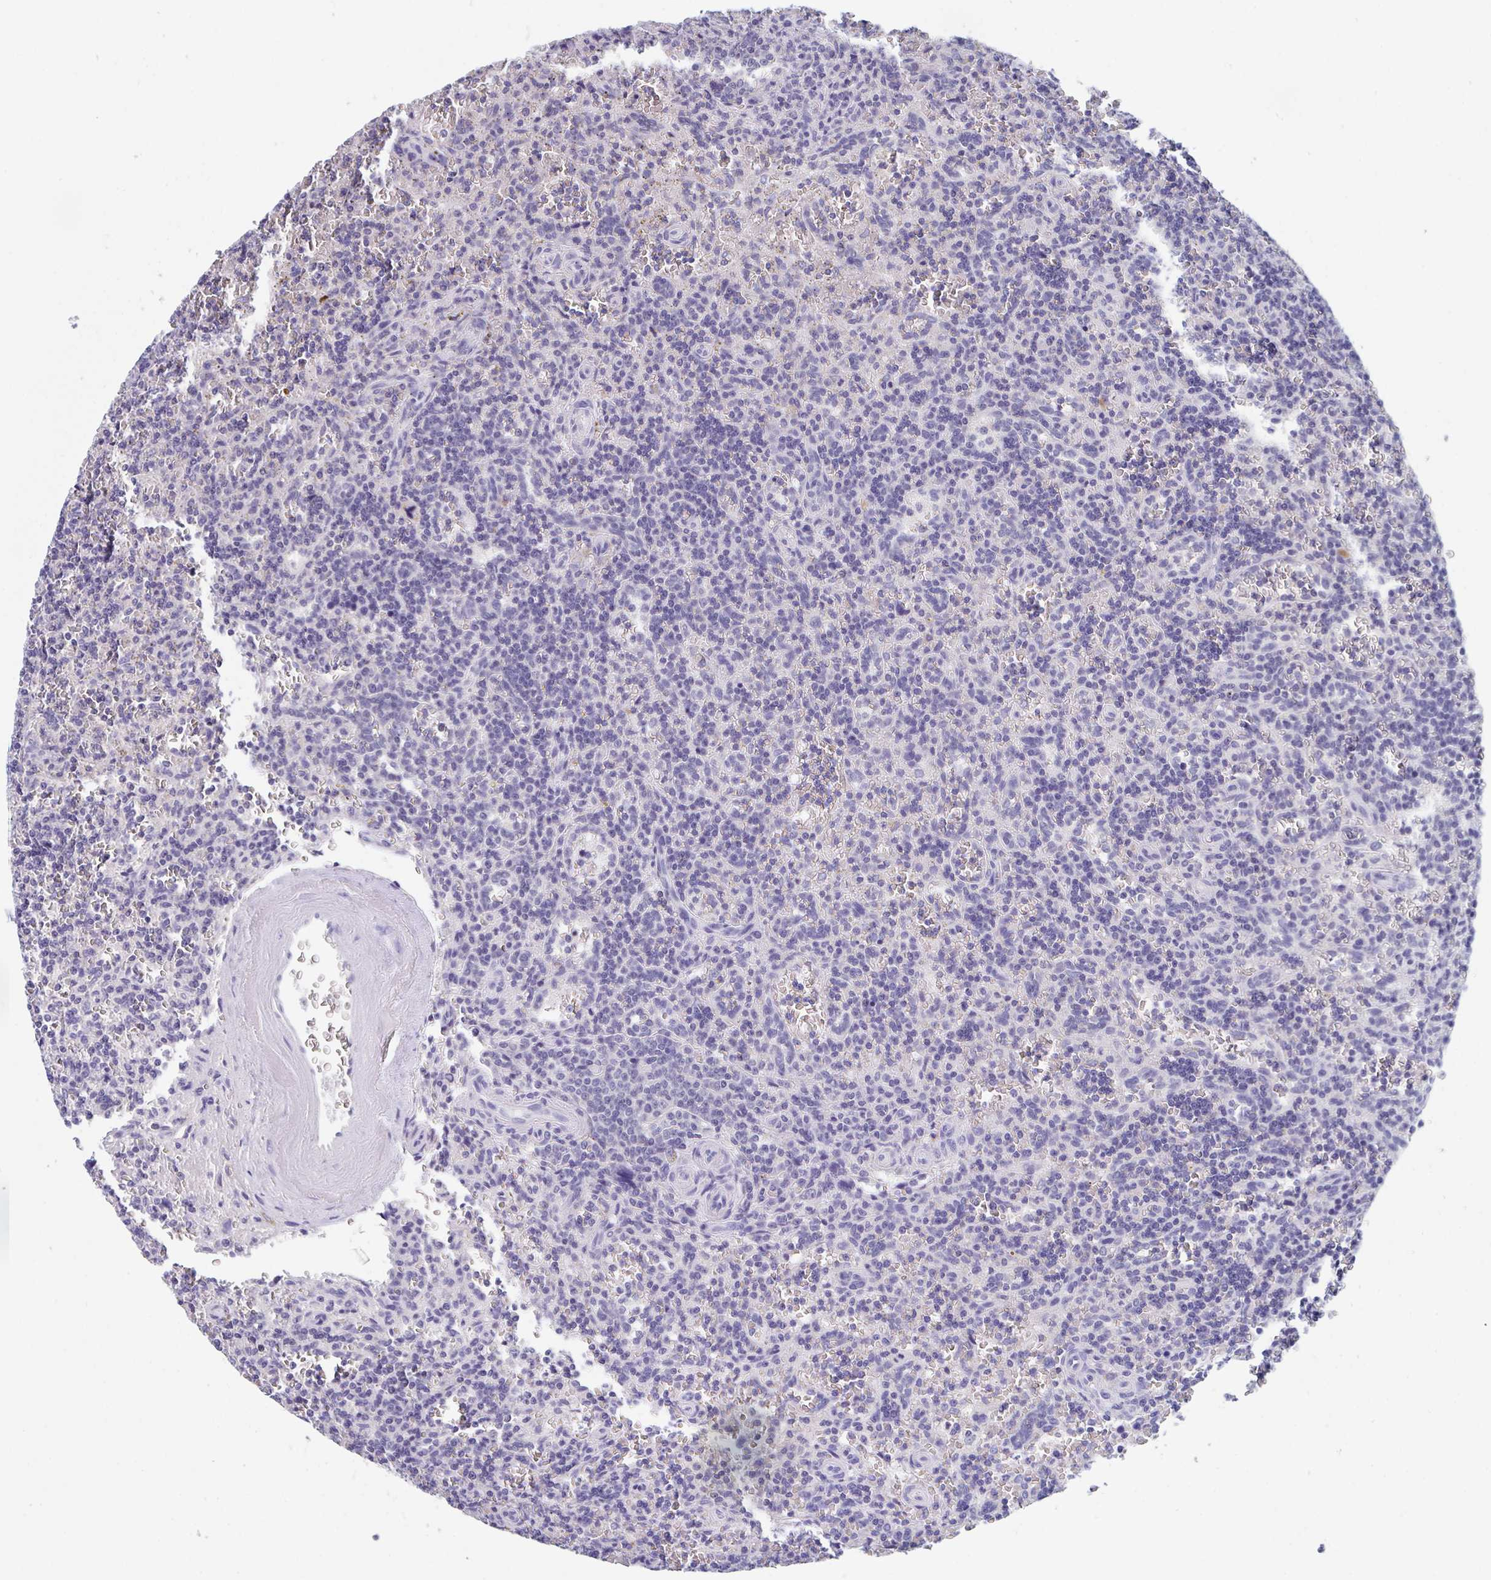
{"staining": {"intensity": "negative", "quantity": "none", "location": "none"}, "tissue": "lymphoma", "cell_type": "Tumor cells", "image_type": "cancer", "snomed": [{"axis": "morphology", "description": "Malignant lymphoma, non-Hodgkin's type, Low grade"}, {"axis": "topography", "description": "Spleen"}], "caption": "This is an IHC photomicrograph of human lymphoma. There is no expression in tumor cells.", "gene": "LRRC58", "patient": {"sex": "male", "age": 73}}